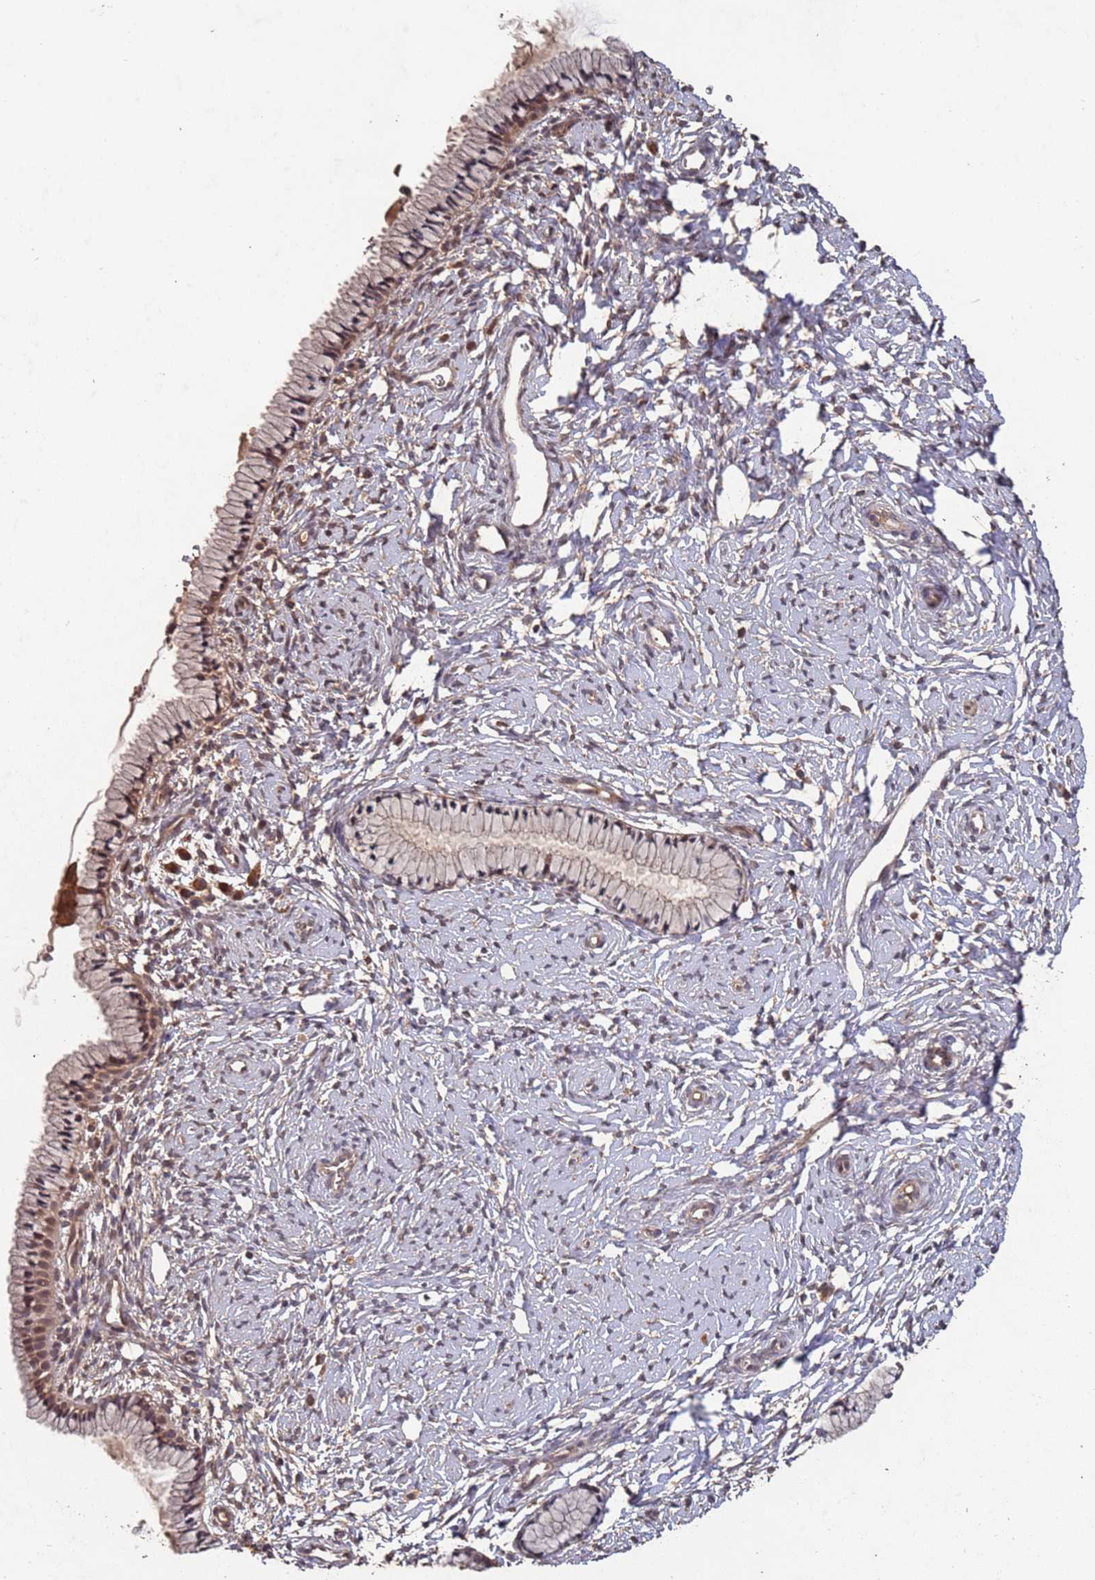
{"staining": {"intensity": "moderate", "quantity": "25%-75%", "location": "cytoplasmic/membranous,nuclear"}, "tissue": "cervix", "cell_type": "Glandular cells", "image_type": "normal", "snomed": [{"axis": "morphology", "description": "Normal tissue, NOS"}, {"axis": "topography", "description": "Cervix"}], "caption": "A medium amount of moderate cytoplasmic/membranous,nuclear expression is present in approximately 25%-75% of glandular cells in normal cervix.", "gene": "FRAT1", "patient": {"sex": "female", "age": 33}}